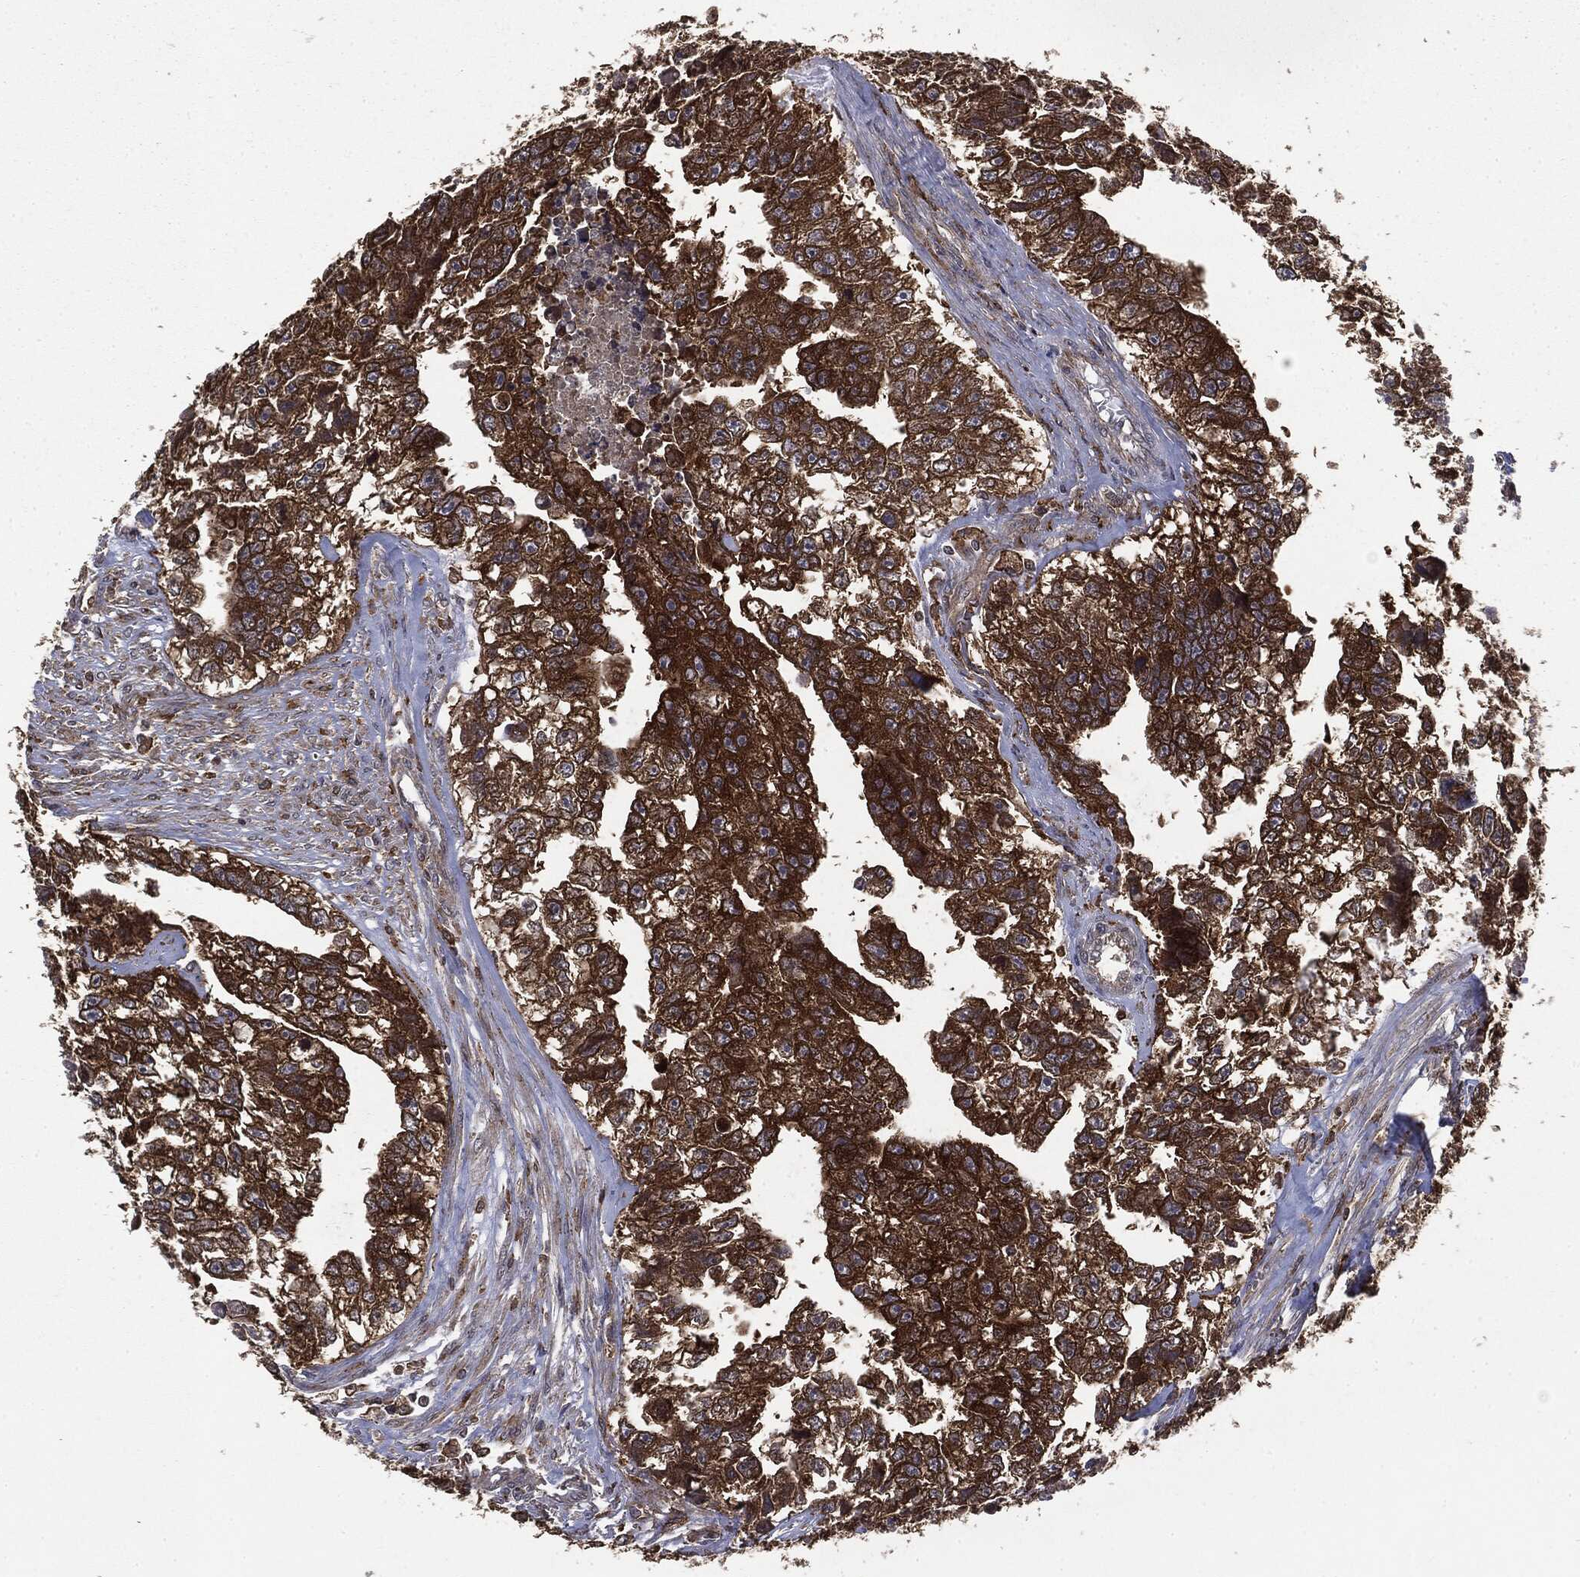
{"staining": {"intensity": "strong", "quantity": ">75%", "location": "cytoplasmic/membranous"}, "tissue": "testis cancer", "cell_type": "Tumor cells", "image_type": "cancer", "snomed": [{"axis": "morphology", "description": "Carcinoma, Embryonal, NOS"}, {"axis": "morphology", "description": "Teratoma, malignant, NOS"}, {"axis": "topography", "description": "Testis"}], "caption": "Teratoma (malignant) (testis) stained for a protein (brown) exhibits strong cytoplasmic/membranous positive positivity in about >75% of tumor cells.", "gene": "SNX5", "patient": {"sex": "male", "age": 44}}